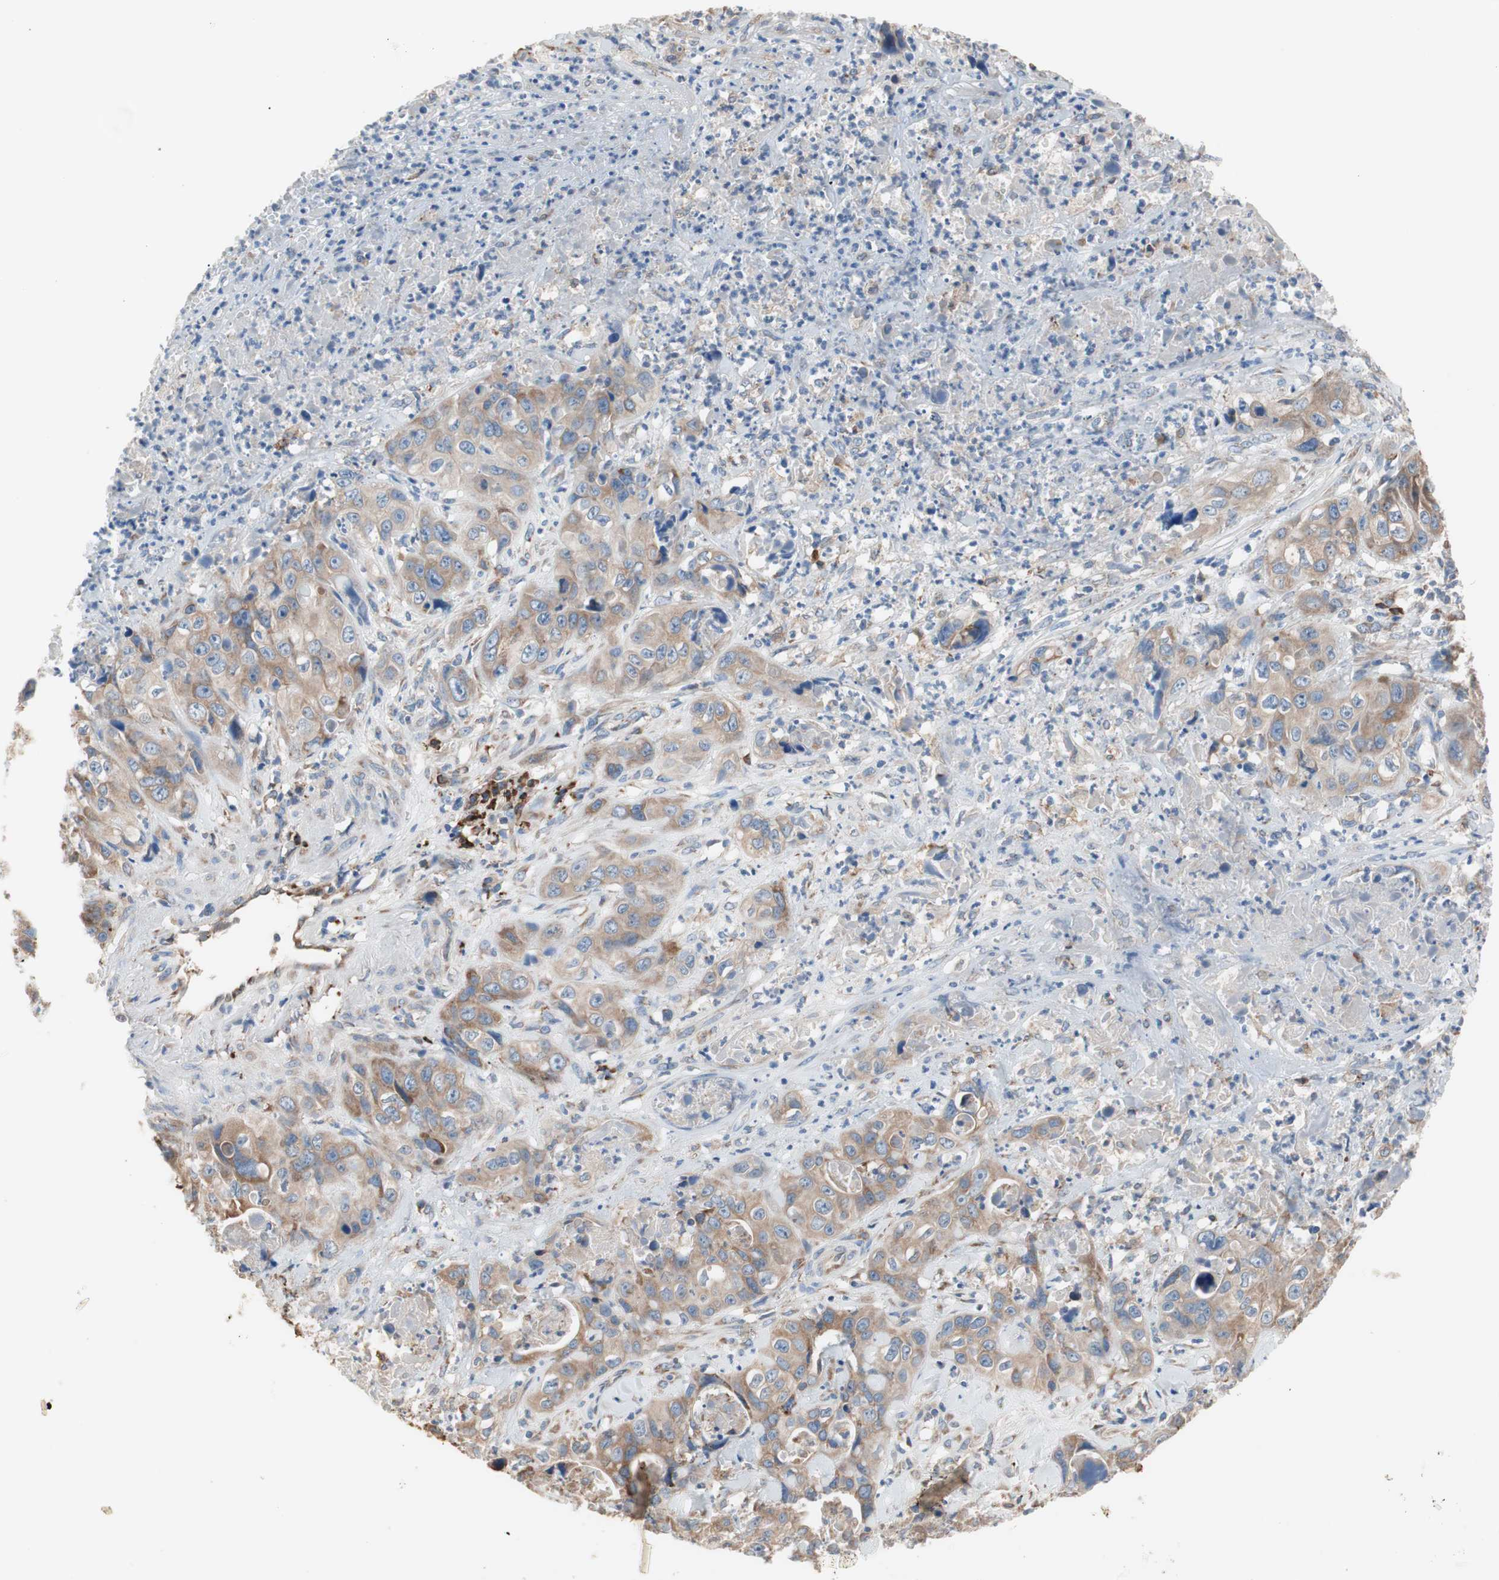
{"staining": {"intensity": "moderate", "quantity": ">75%", "location": "cytoplasmic/membranous"}, "tissue": "liver cancer", "cell_type": "Tumor cells", "image_type": "cancer", "snomed": [{"axis": "morphology", "description": "Cholangiocarcinoma"}, {"axis": "topography", "description": "Liver"}], "caption": "IHC of human liver cancer (cholangiocarcinoma) demonstrates medium levels of moderate cytoplasmic/membranous expression in about >75% of tumor cells.", "gene": "SLC27A4", "patient": {"sex": "female", "age": 61}}